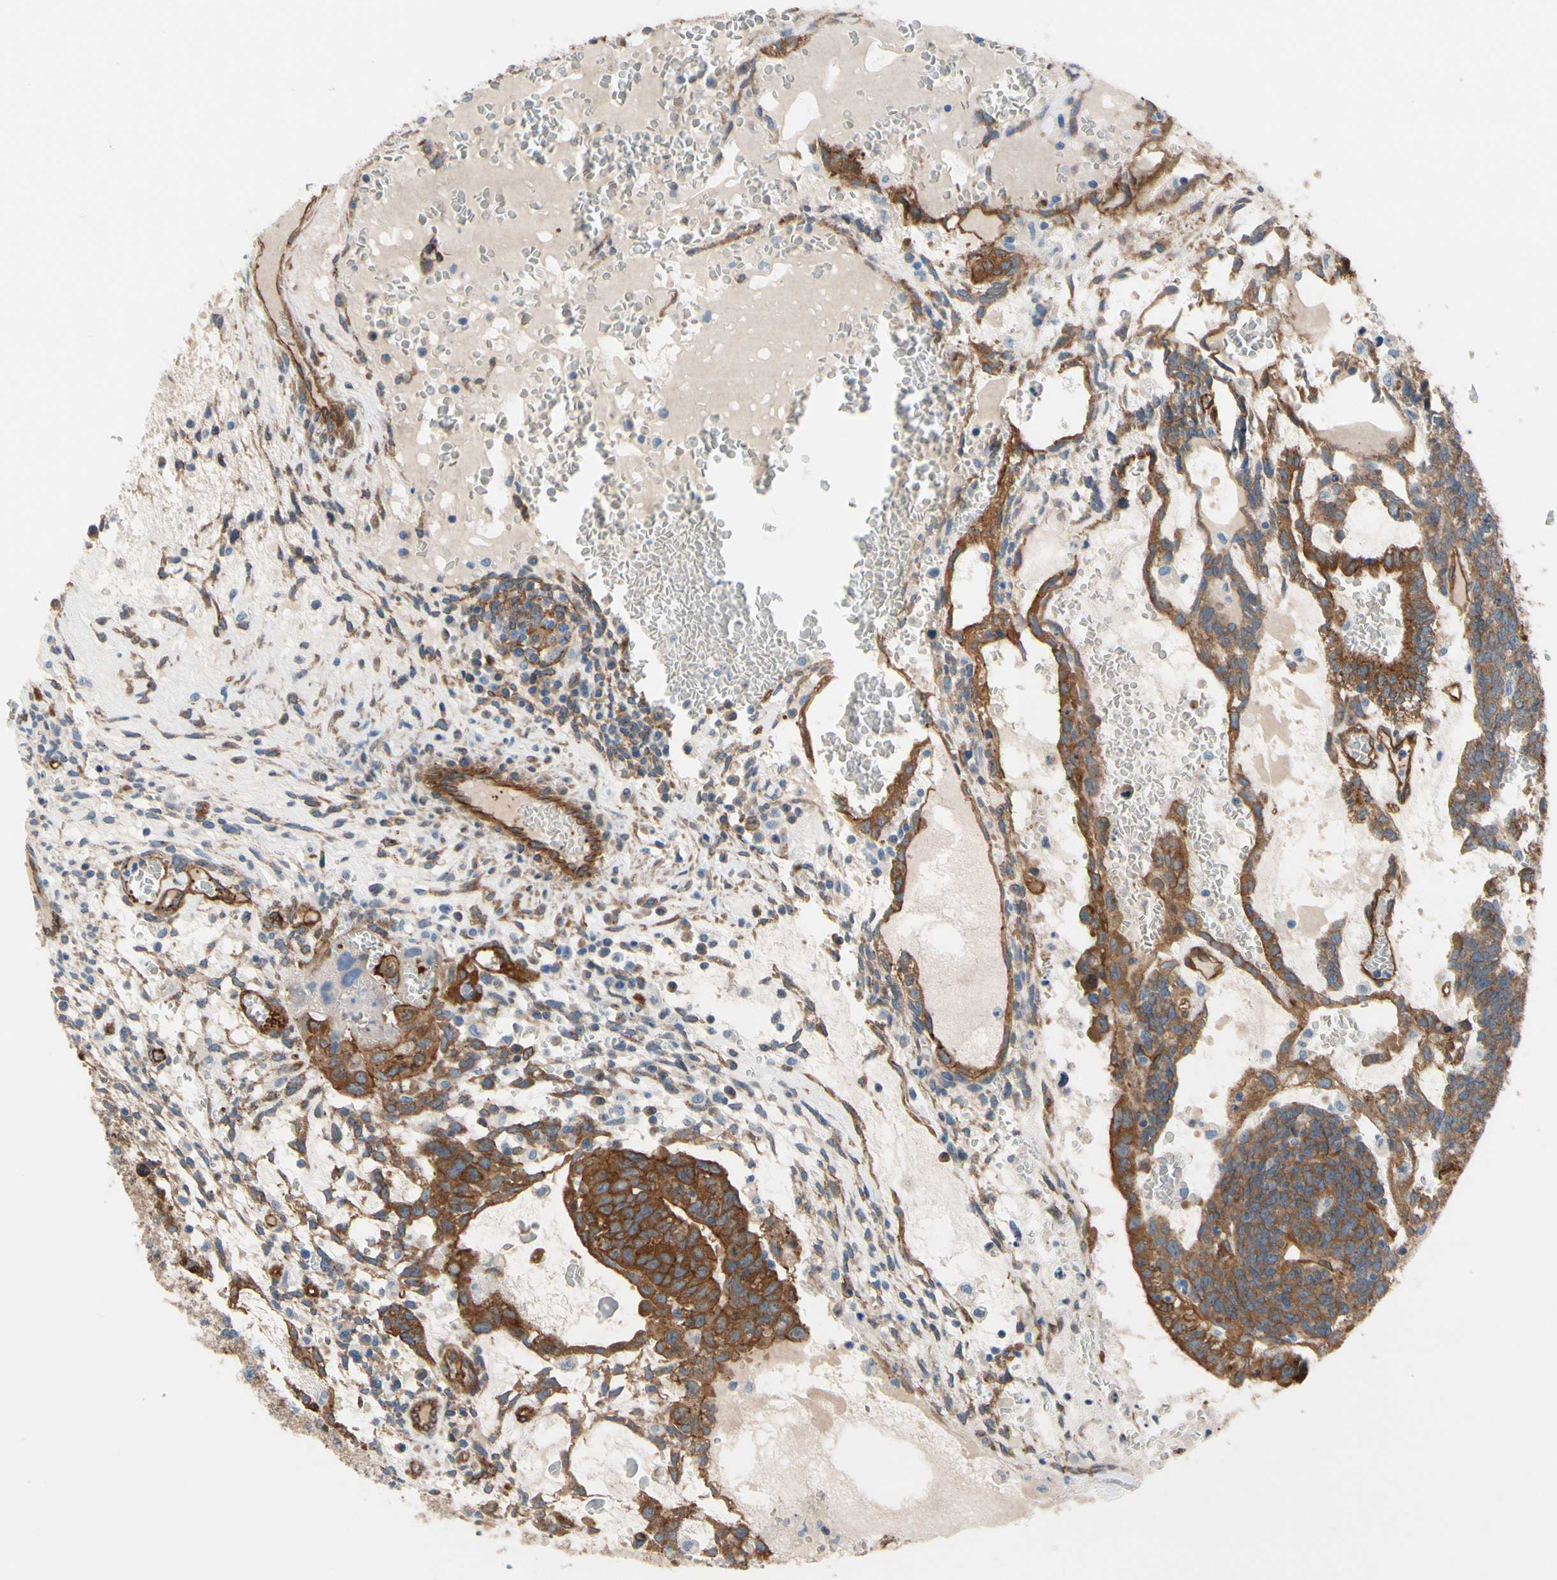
{"staining": {"intensity": "strong", "quantity": ">75%", "location": "cytoplasmic/membranous"}, "tissue": "testis cancer", "cell_type": "Tumor cells", "image_type": "cancer", "snomed": [{"axis": "morphology", "description": "Seminoma, NOS"}, {"axis": "morphology", "description": "Carcinoma, Embryonal, NOS"}, {"axis": "topography", "description": "Testis"}], "caption": "Immunohistochemical staining of testis cancer (embryonal carcinoma) exhibits strong cytoplasmic/membranous protein staining in about >75% of tumor cells.", "gene": "CTTNBP2", "patient": {"sex": "male", "age": 52}}